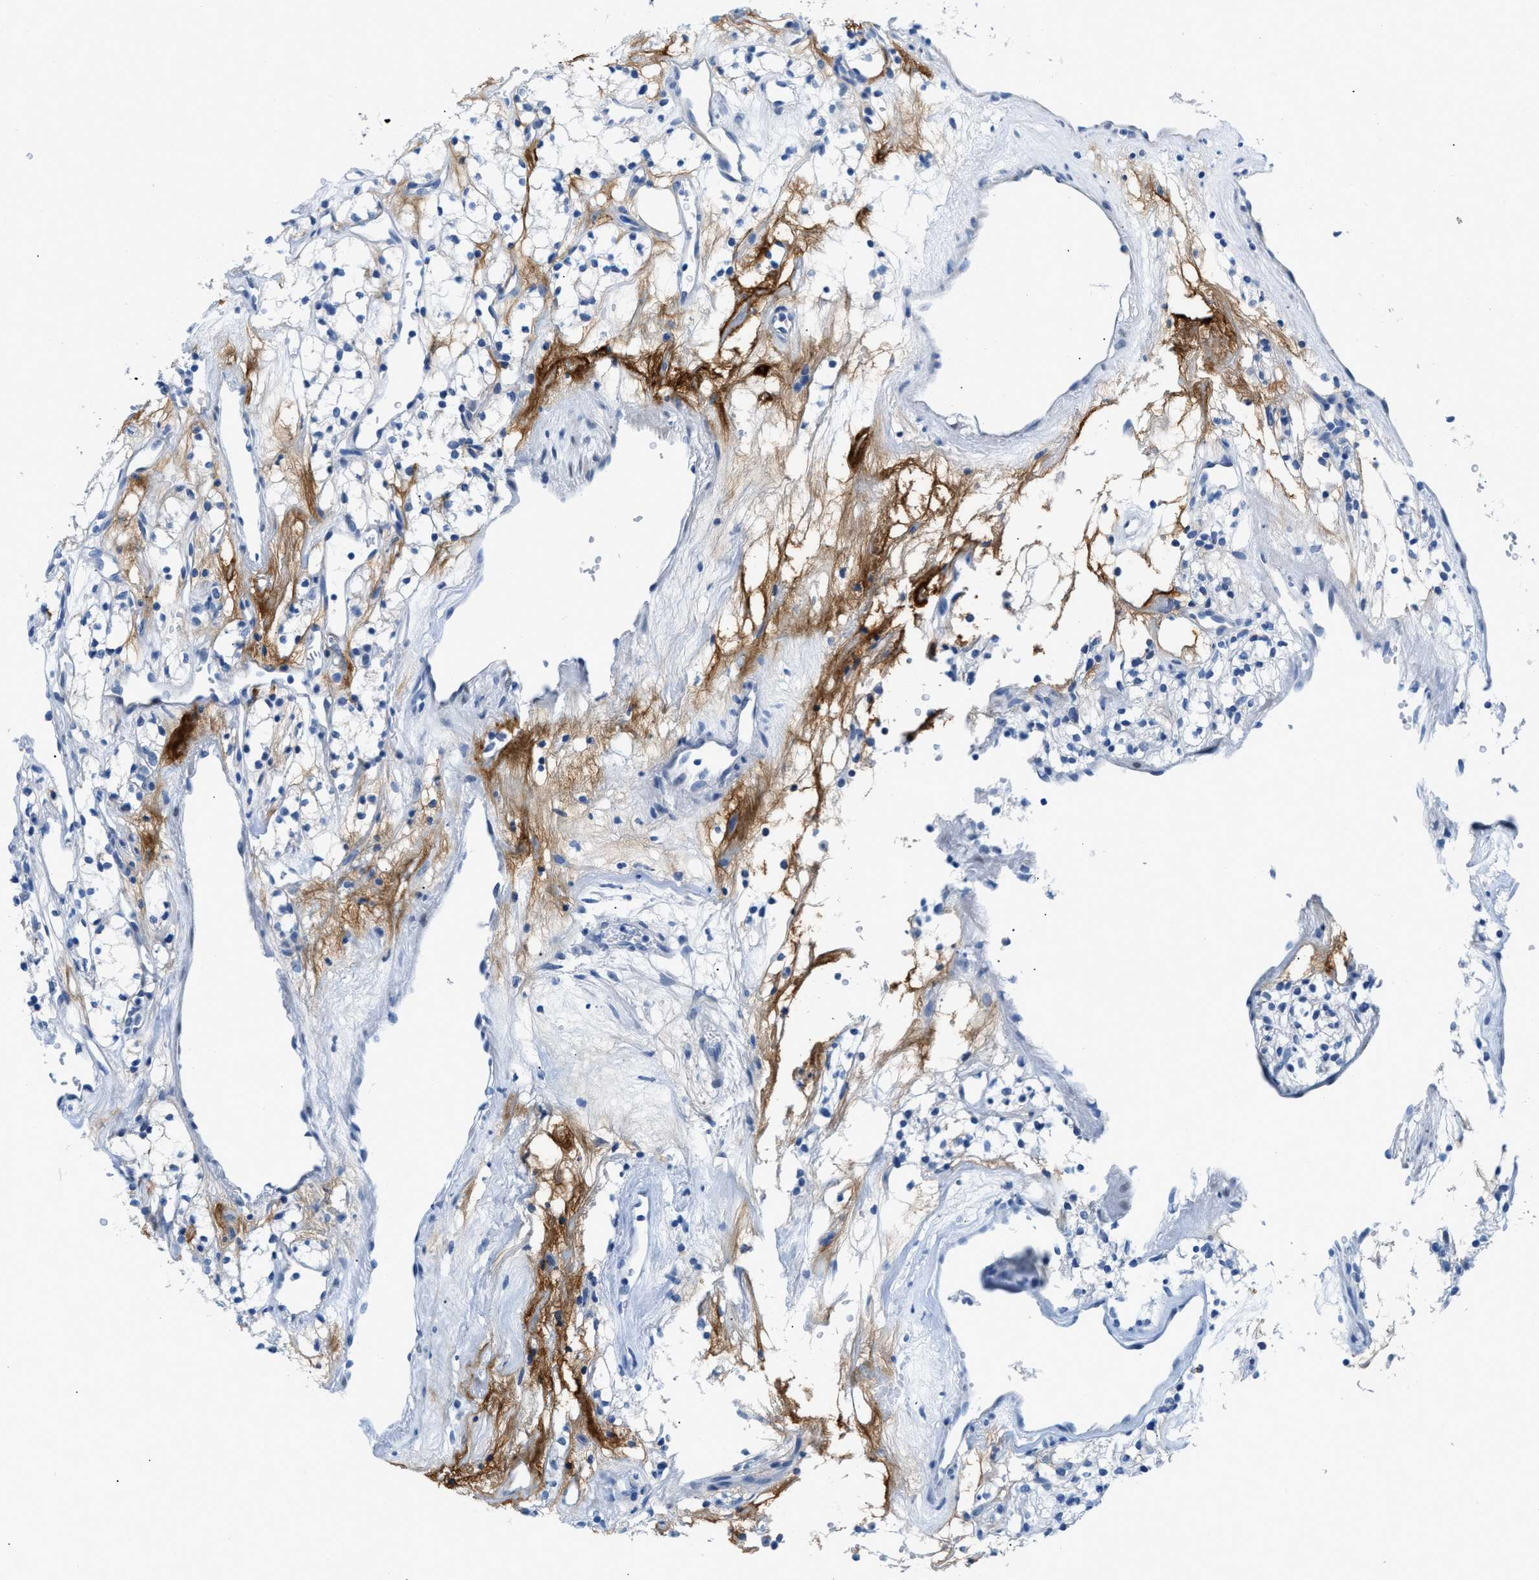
{"staining": {"intensity": "negative", "quantity": "none", "location": "none"}, "tissue": "renal cancer", "cell_type": "Tumor cells", "image_type": "cancer", "snomed": [{"axis": "morphology", "description": "Adenocarcinoma, NOS"}, {"axis": "topography", "description": "Kidney"}], "caption": "Tumor cells show no significant staining in renal cancer (adenocarcinoma).", "gene": "FDCSP", "patient": {"sex": "male", "age": 59}}